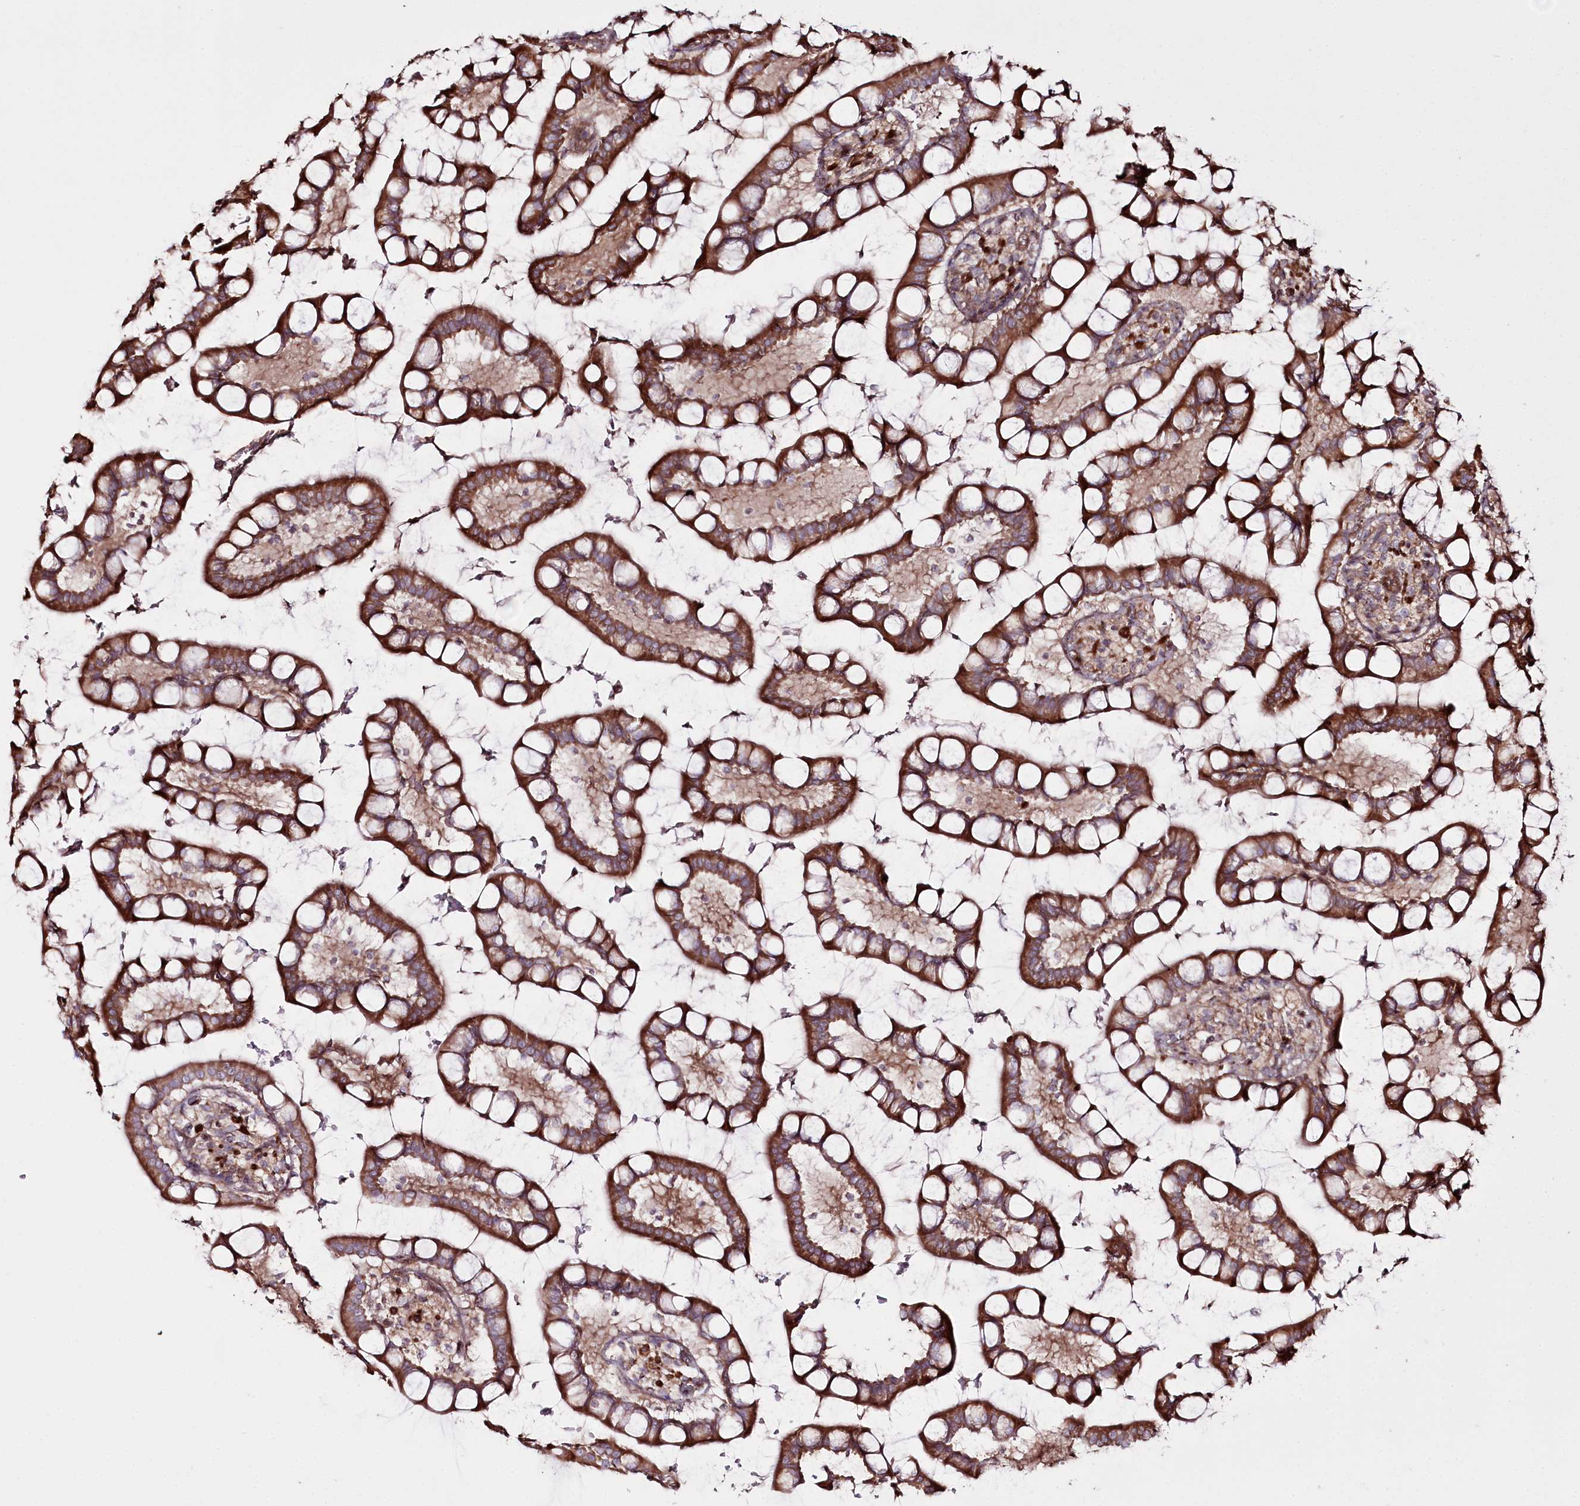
{"staining": {"intensity": "moderate", "quantity": ">75%", "location": "cytoplasmic/membranous"}, "tissue": "small intestine", "cell_type": "Glandular cells", "image_type": "normal", "snomed": [{"axis": "morphology", "description": "Normal tissue, NOS"}, {"axis": "topography", "description": "Small intestine"}], "caption": "IHC photomicrograph of normal human small intestine stained for a protein (brown), which reveals medium levels of moderate cytoplasmic/membranous staining in about >75% of glandular cells.", "gene": "REXO2", "patient": {"sex": "male", "age": 52}}